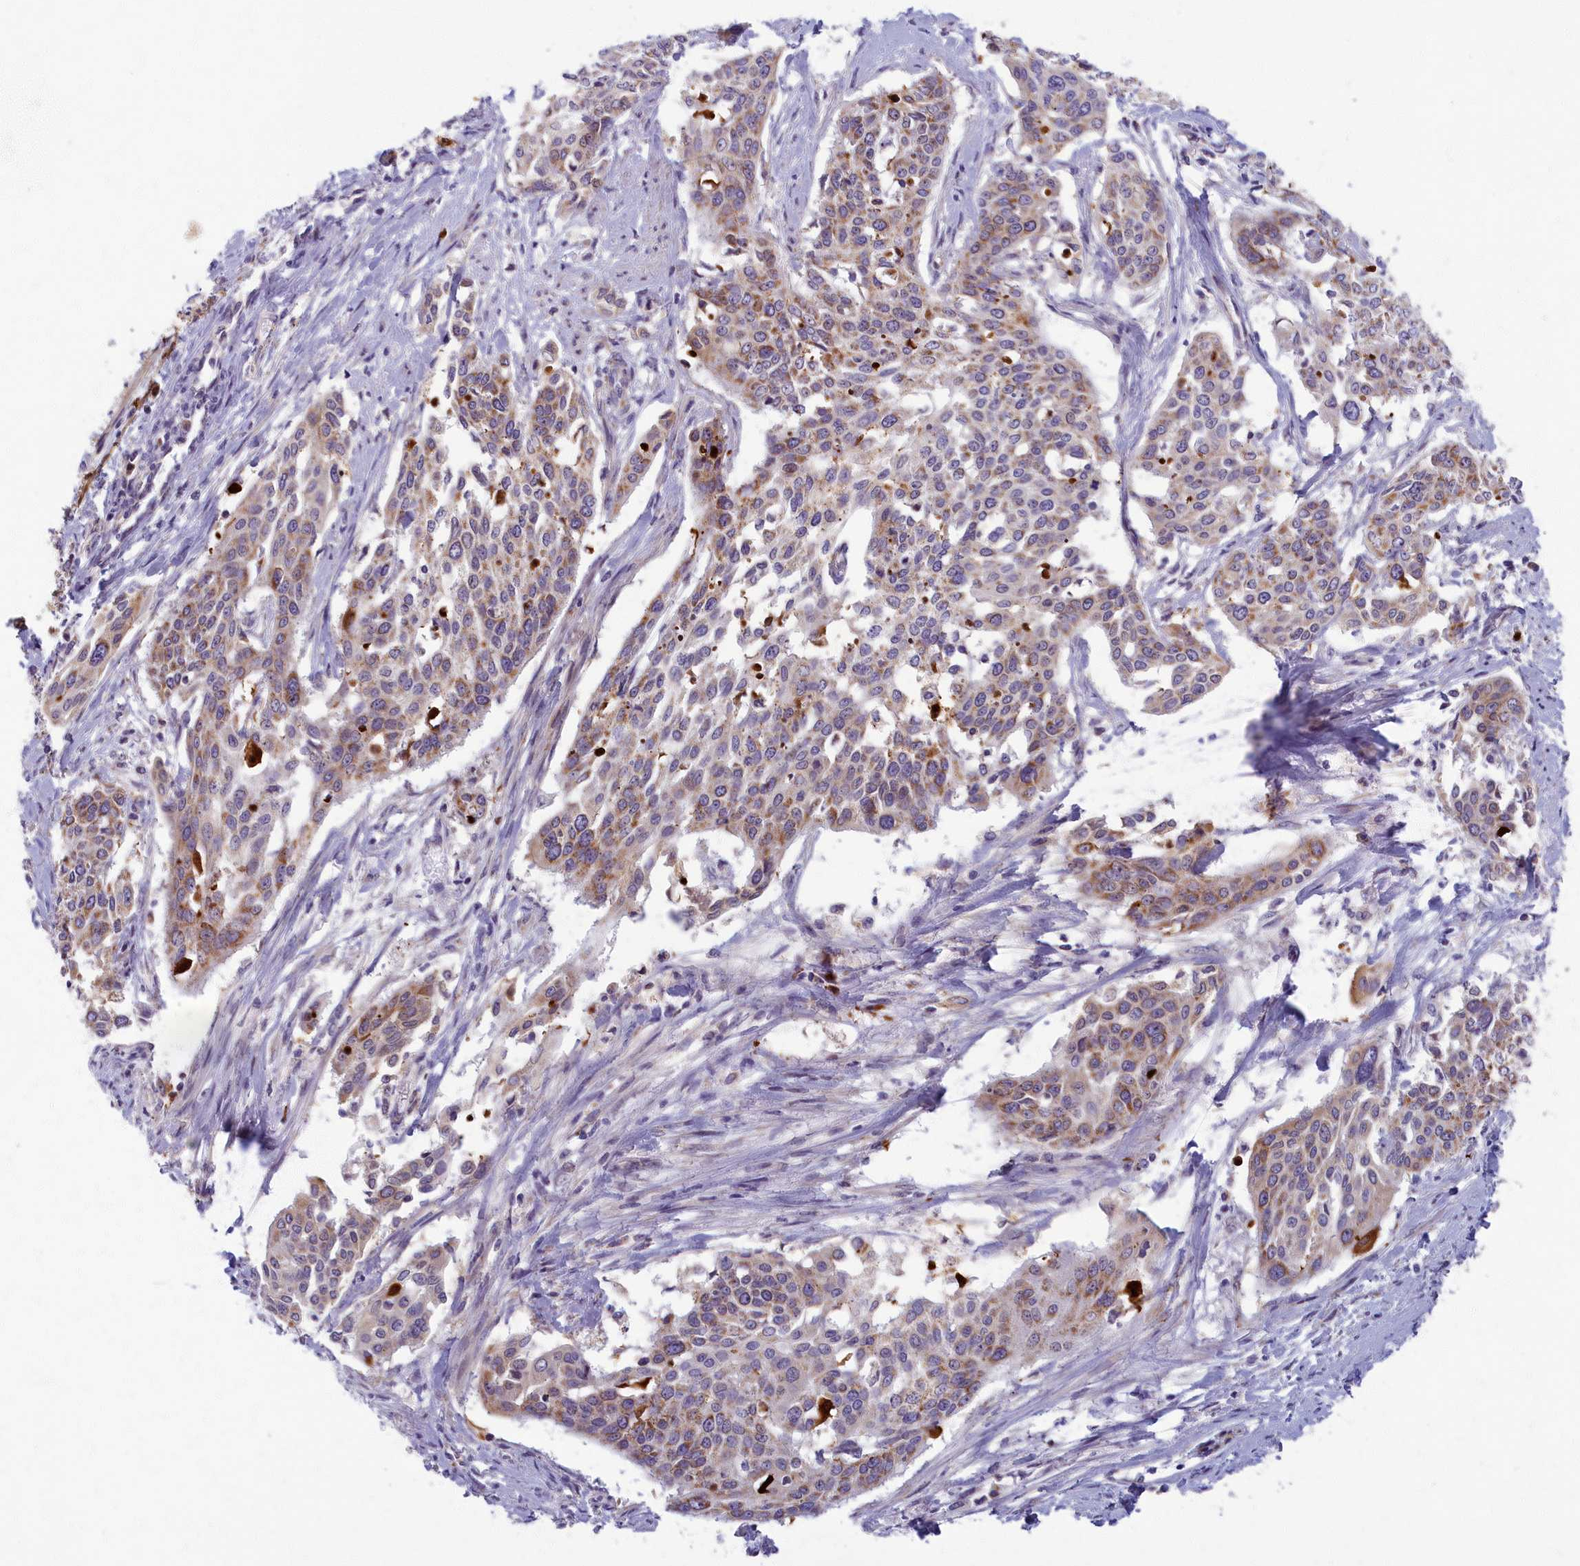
{"staining": {"intensity": "moderate", "quantity": "25%-75%", "location": "cytoplasmic/membranous"}, "tissue": "cervical cancer", "cell_type": "Tumor cells", "image_type": "cancer", "snomed": [{"axis": "morphology", "description": "Squamous cell carcinoma, NOS"}, {"axis": "topography", "description": "Cervix"}], "caption": "A medium amount of moderate cytoplasmic/membranous positivity is appreciated in approximately 25%-75% of tumor cells in cervical cancer tissue.", "gene": "MRPS25", "patient": {"sex": "female", "age": 44}}